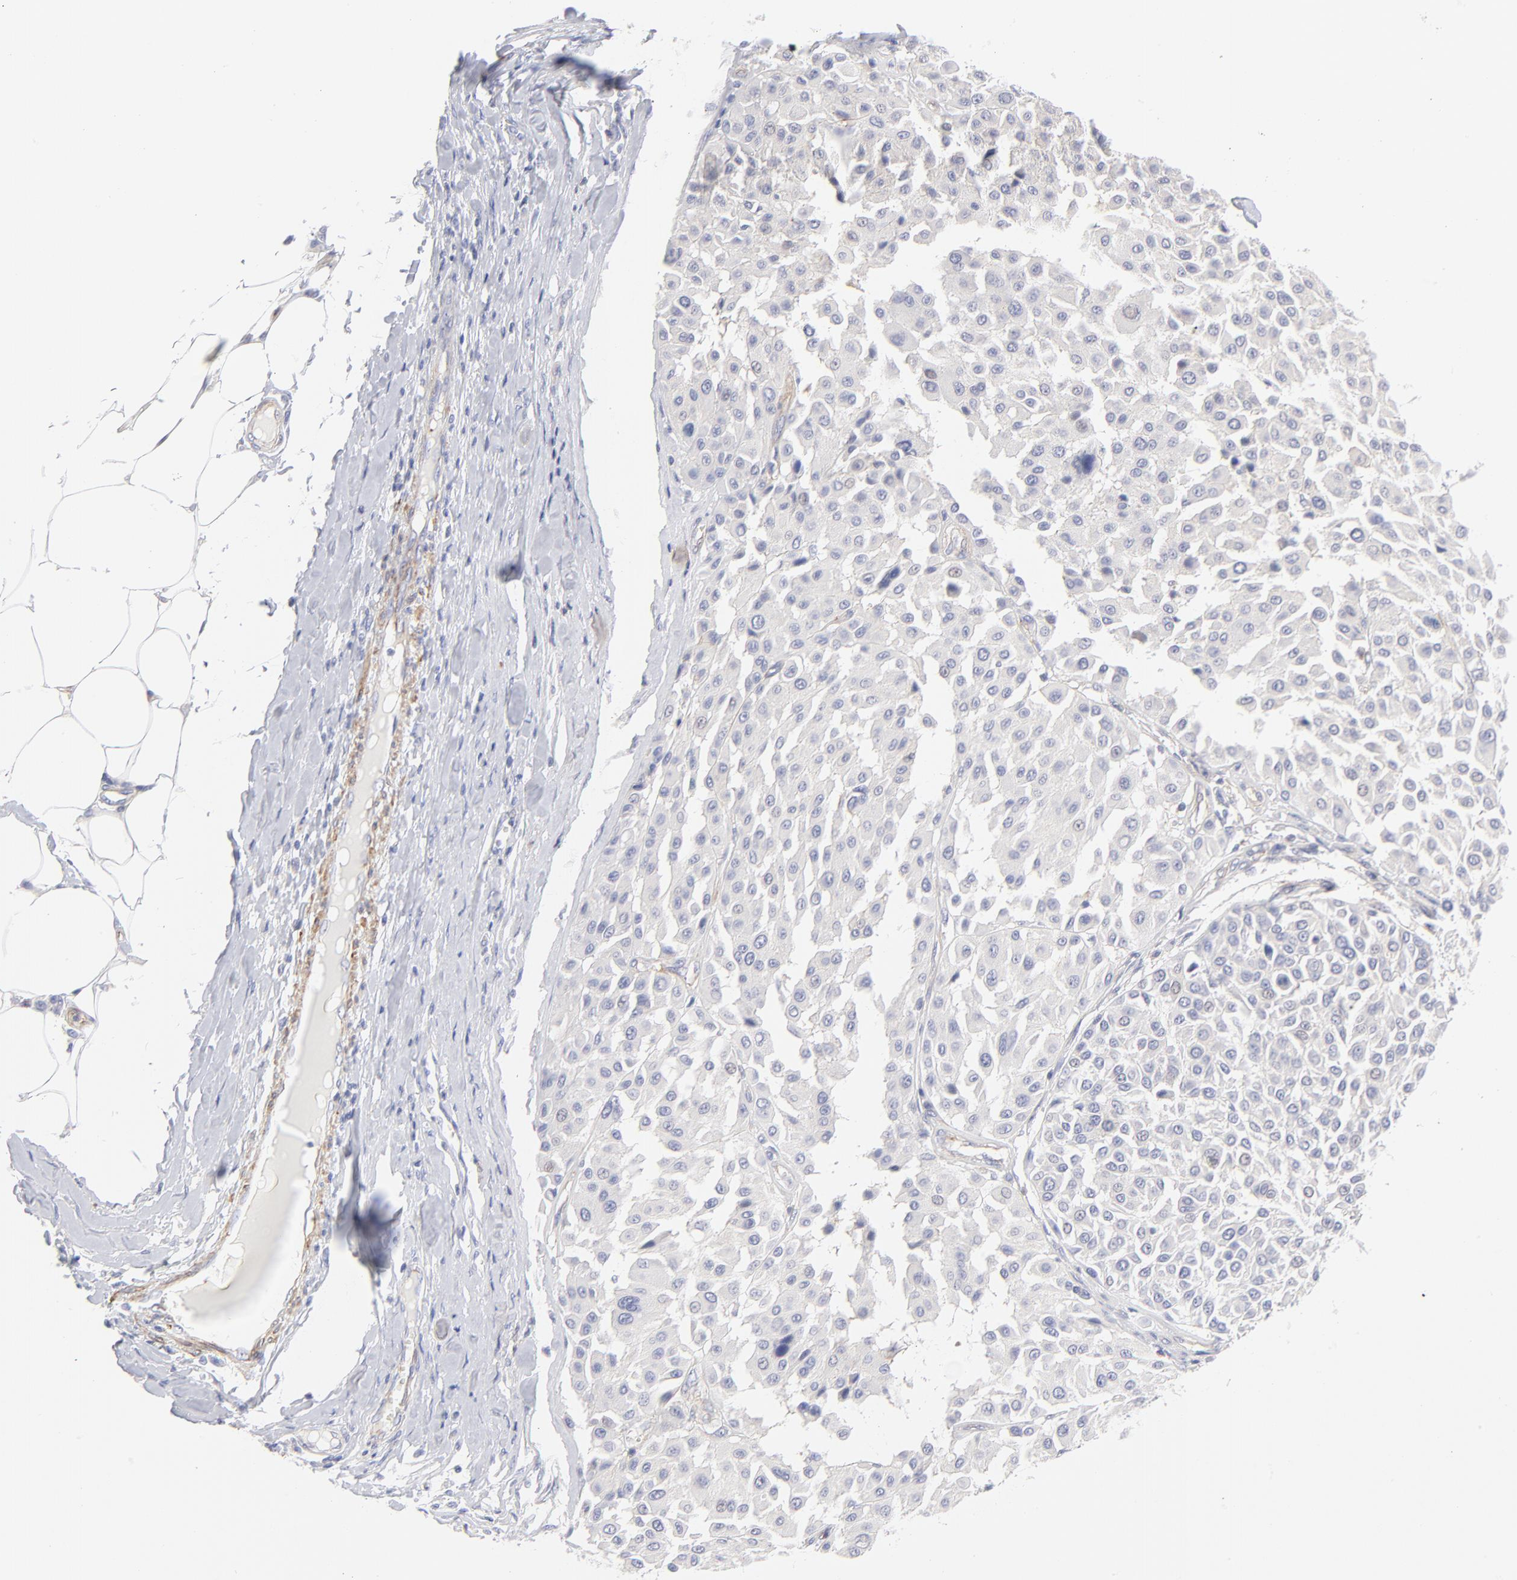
{"staining": {"intensity": "negative", "quantity": "none", "location": "none"}, "tissue": "melanoma", "cell_type": "Tumor cells", "image_type": "cancer", "snomed": [{"axis": "morphology", "description": "Malignant melanoma, Metastatic site"}, {"axis": "topography", "description": "Soft tissue"}], "caption": "High power microscopy histopathology image of an immunohistochemistry (IHC) image of melanoma, revealing no significant positivity in tumor cells. Nuclei are stained in blue.", "gene": "ACTA2", "patient": {"sex": "male", "age": 41}}